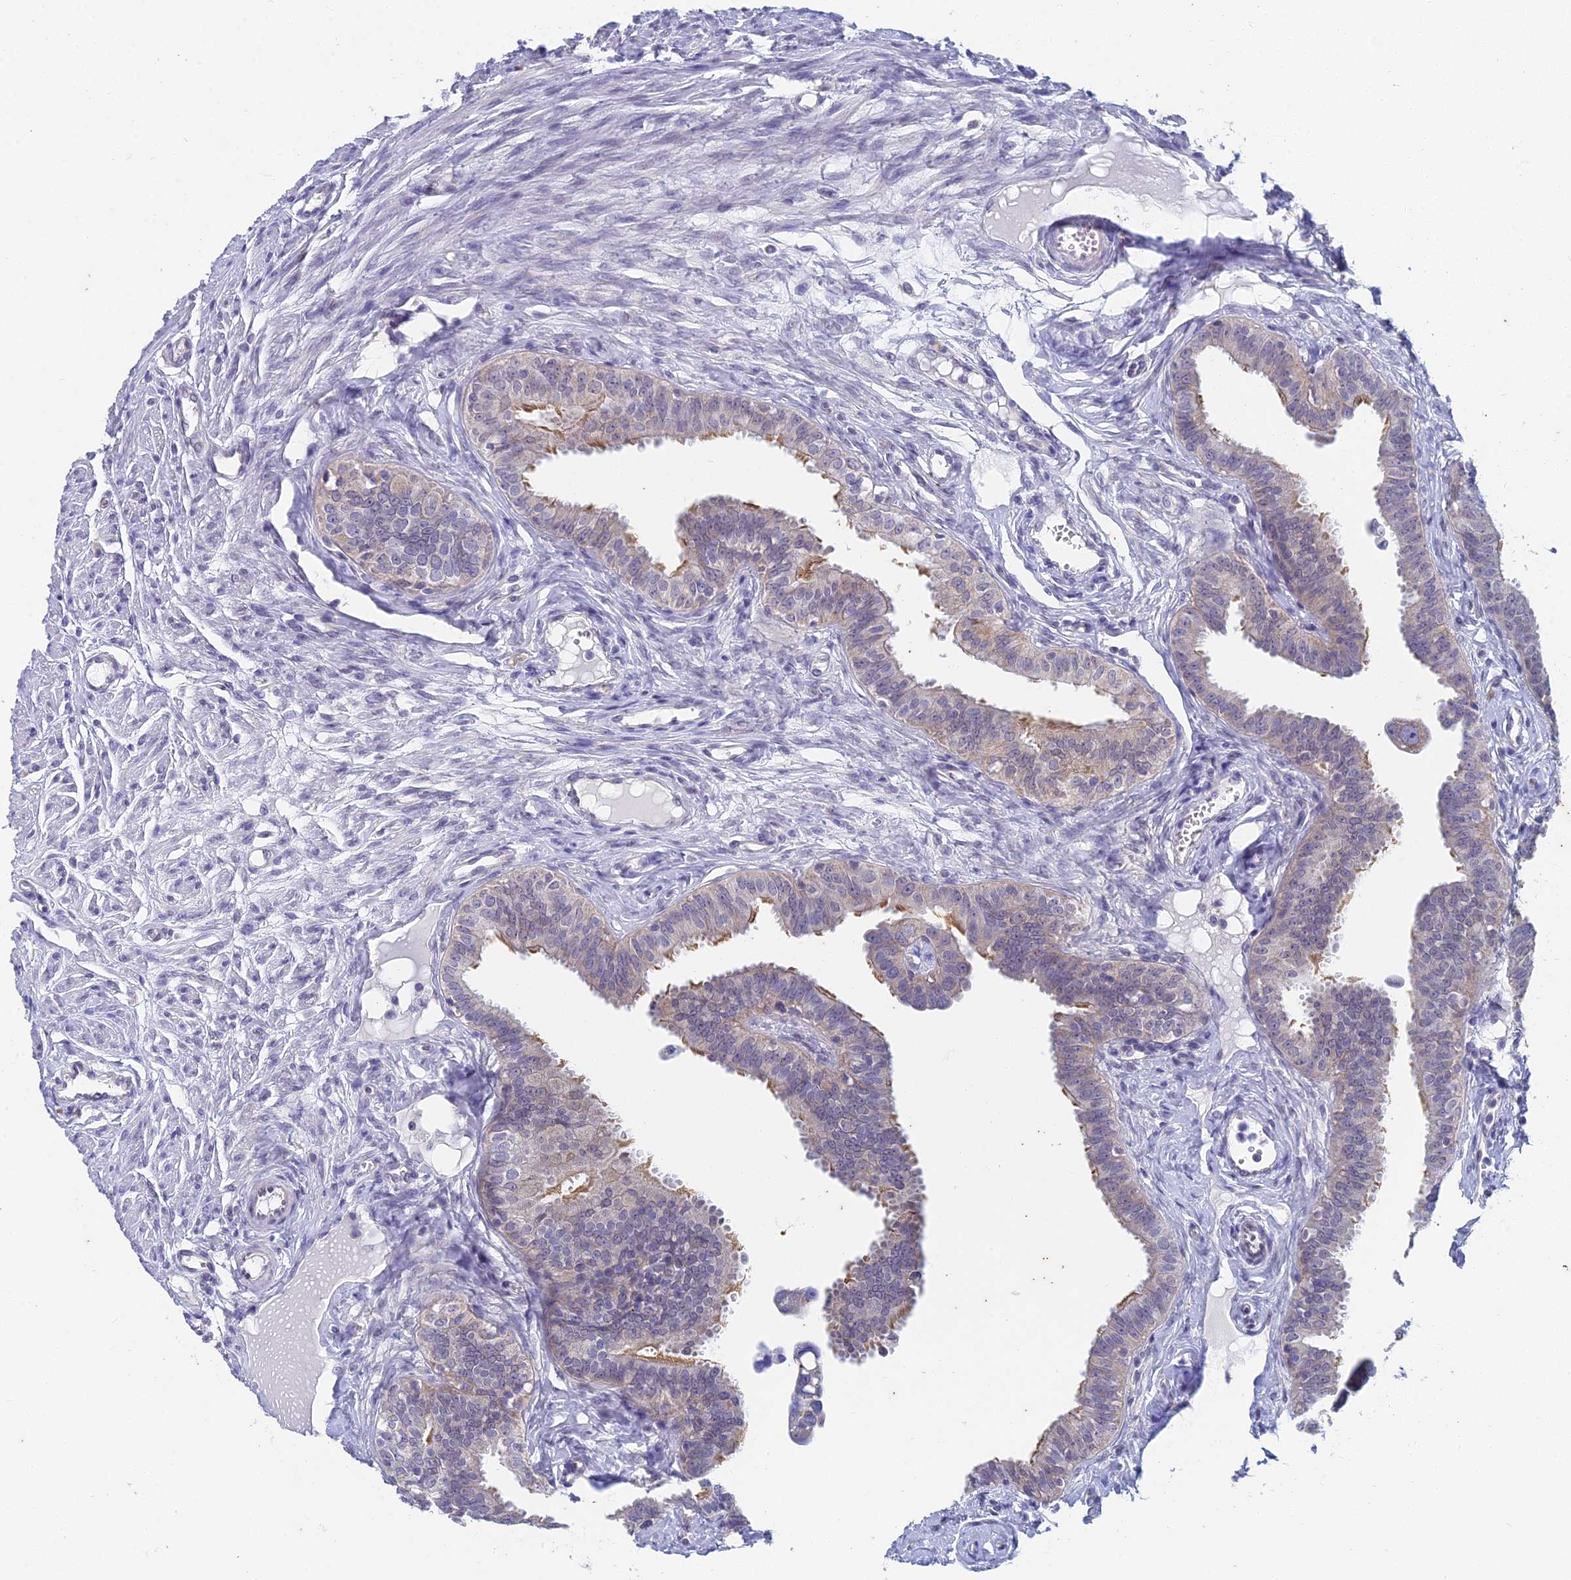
{"staining": {"intensity": "moderate", "quantity": "<25%", "location": "cytoplasmic/membranous"}, "tissue": "fallopian tube", "cell_type": "Glandular cells", "image_type": "normal", "snomed": [{"axis": "morphology", "description": "Normal tissue, NOS"}, {"axis": "morphology", "description": "Carcinoma, NOS"}, {"axis": "topography", "description": "Fallopian tube"}, {"axis": "topography", "description": "Ovary"}], "caption": "Normal fallopian tube shows moderate cytoplasmic/membranous positivity in approximately <25% of glandular cells, visualized by immunohistochemistry. Using DAB (brown) and hematoxylin (blue) stains, captured at high magnification using brightfield microscopy.", "gene": "EEF2KMT", "patient": {"sex": "female", "age": 59}}